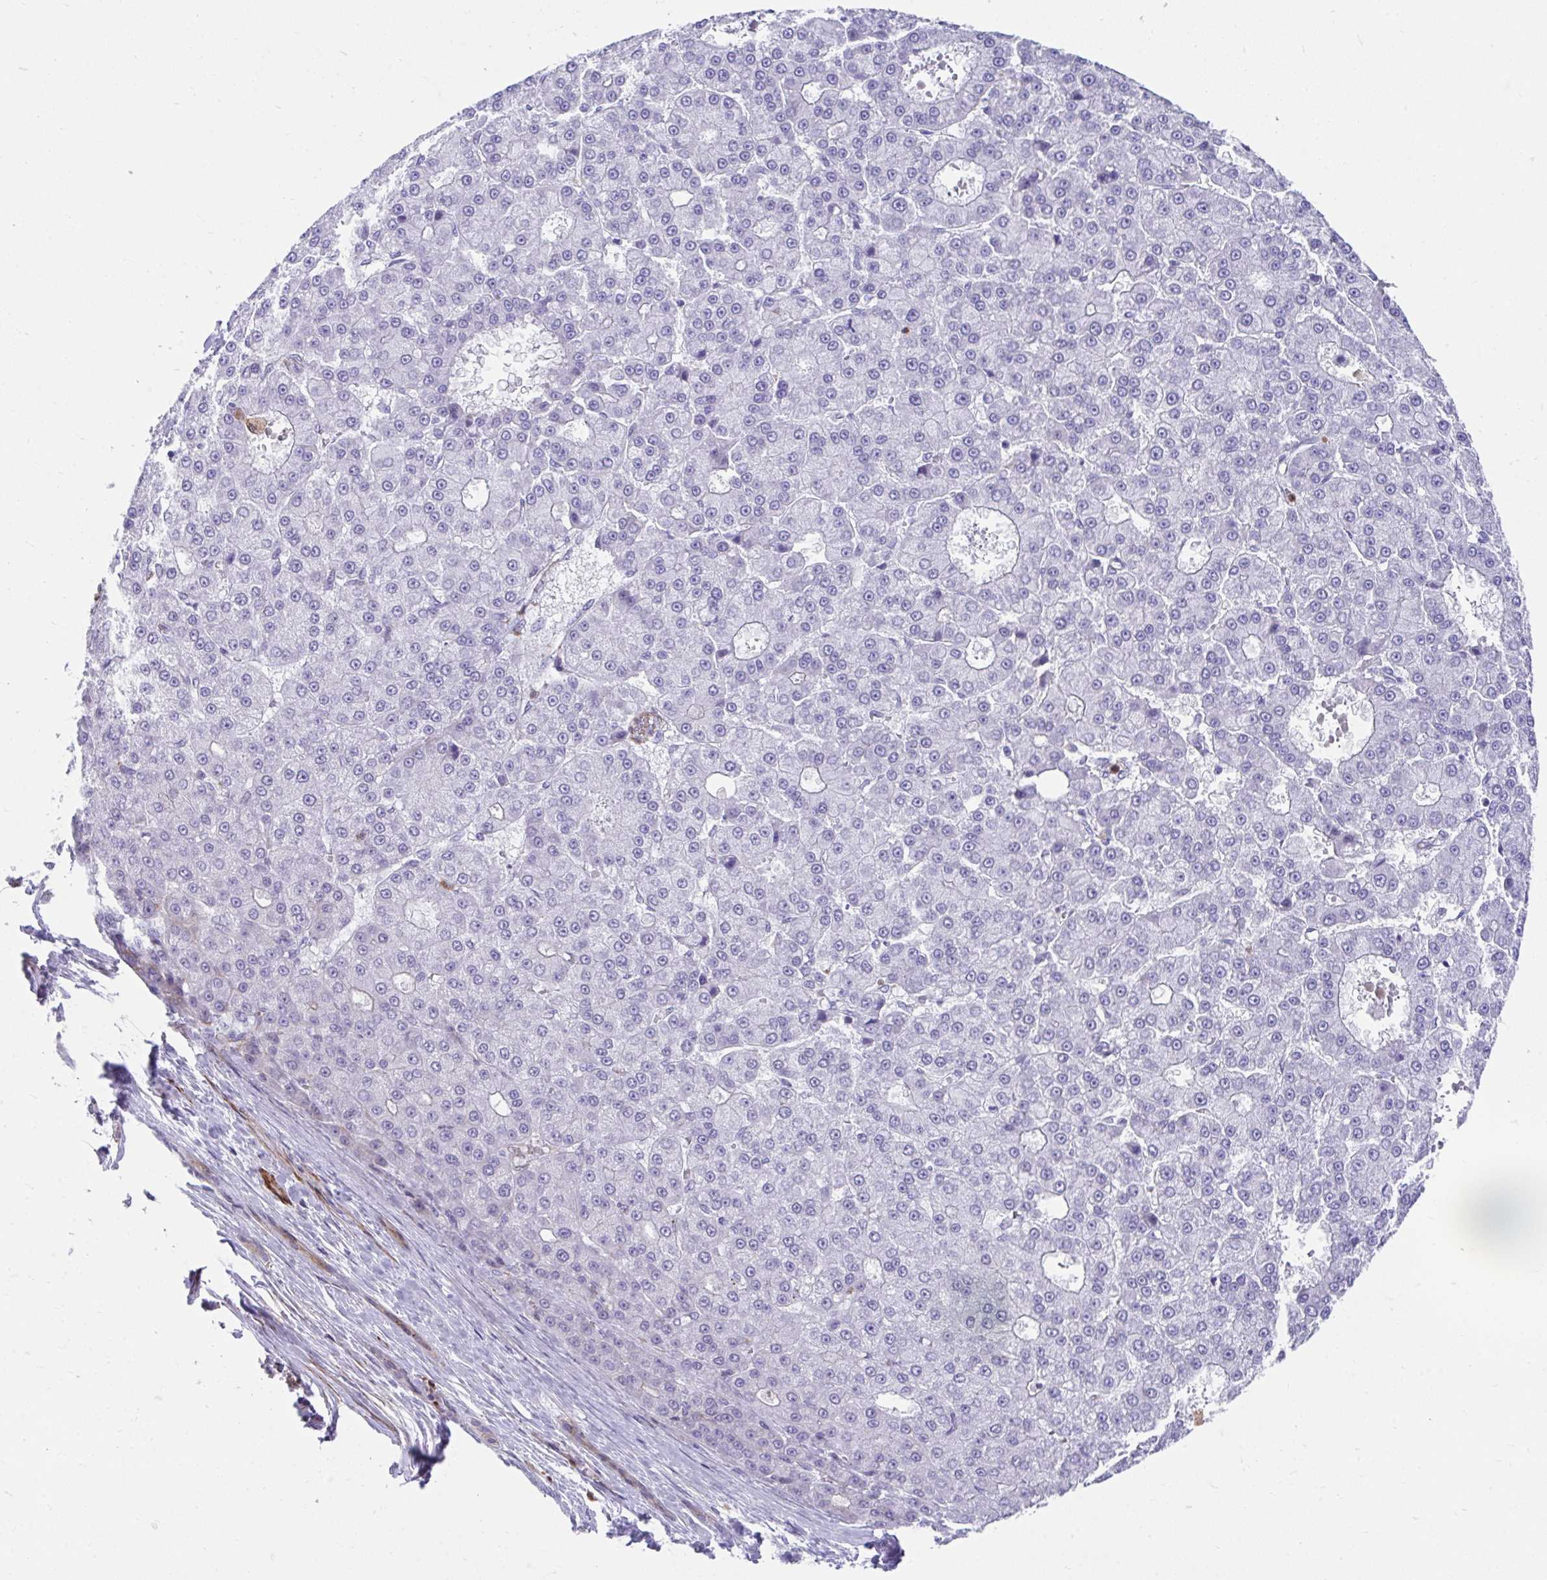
{"staining": {"intensity": "negative", "quantity": "none", "location": "none"}, "tissue": "liver cancer", "cell_type": "Tumor cells", "image_type": "cancer", "snomed": [{"axis": "morphology", "description": "Carcinoma, Hepatocellular, NOS"}, {"axis": "topography", "description": "Liver"}], "caption": "IHC micrograph of neoplastic tissue: liver hepatocellular carcinoma stained with DAB exhibits no significant protein positivity in tumor cells.", "gene": "CSTB", "patient": {"sex": "male", "age": 70}}